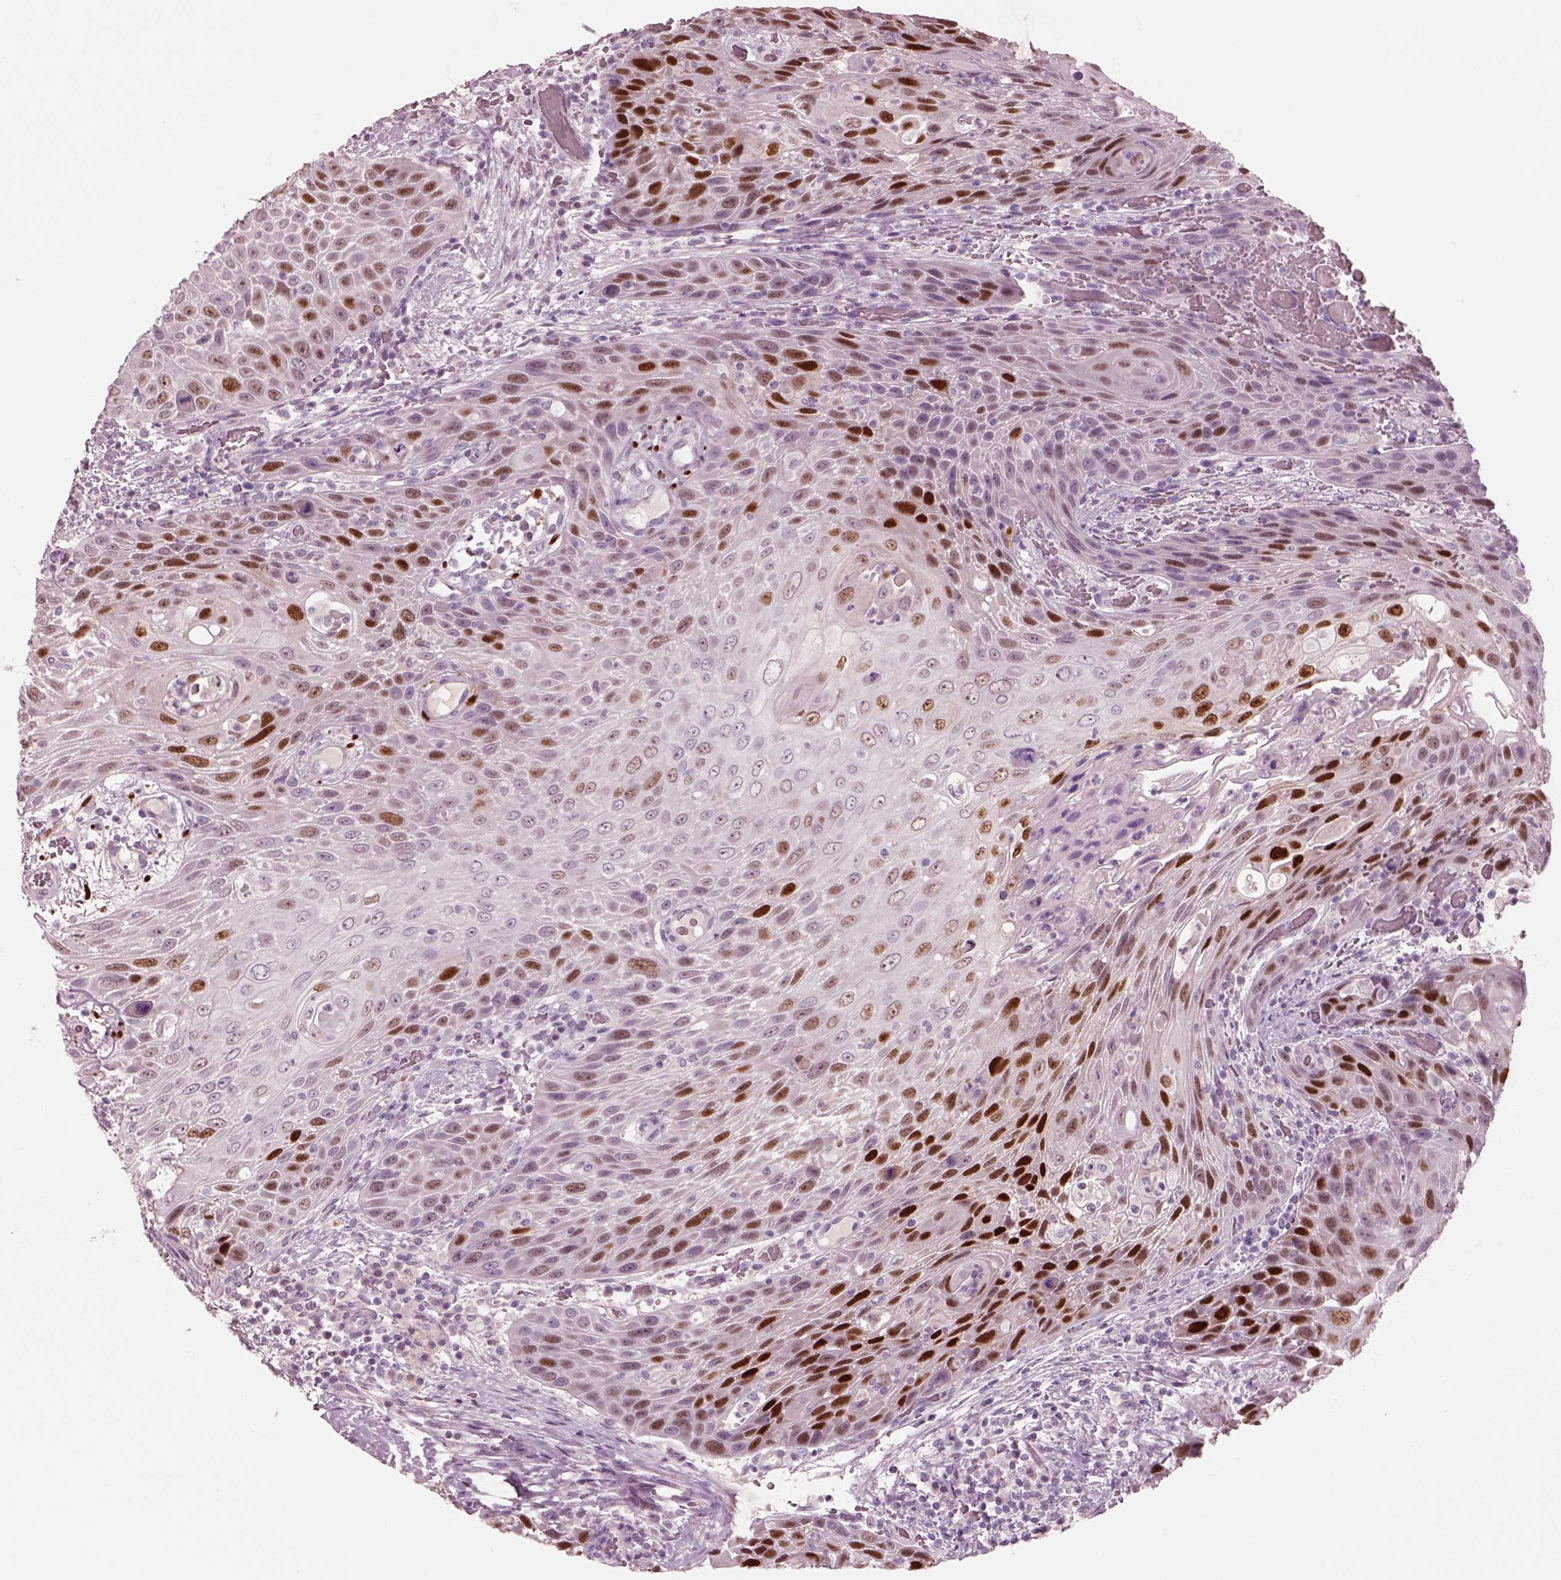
{"staining": {"intensity": "strong", "quantity": "<25%", "location": "nuclear"}, "tissue": "head and neck cancer", "cell_type": "Tumor cells", "image_type": "cancer", "snomed": [{"axis": "morphology", "description": "Squamous cell carcinoma, NOS"}, {"axis": "topography", "description": "Head-Neck"}], "caption": "High-power microscopy captured an IHC image of squamous cell carcinoma (head and neck), revealing strong nuclear staining in about <25% of tumor cells.", "gene": "SOX9", "patient": {"sex": "male", "age": 69}}